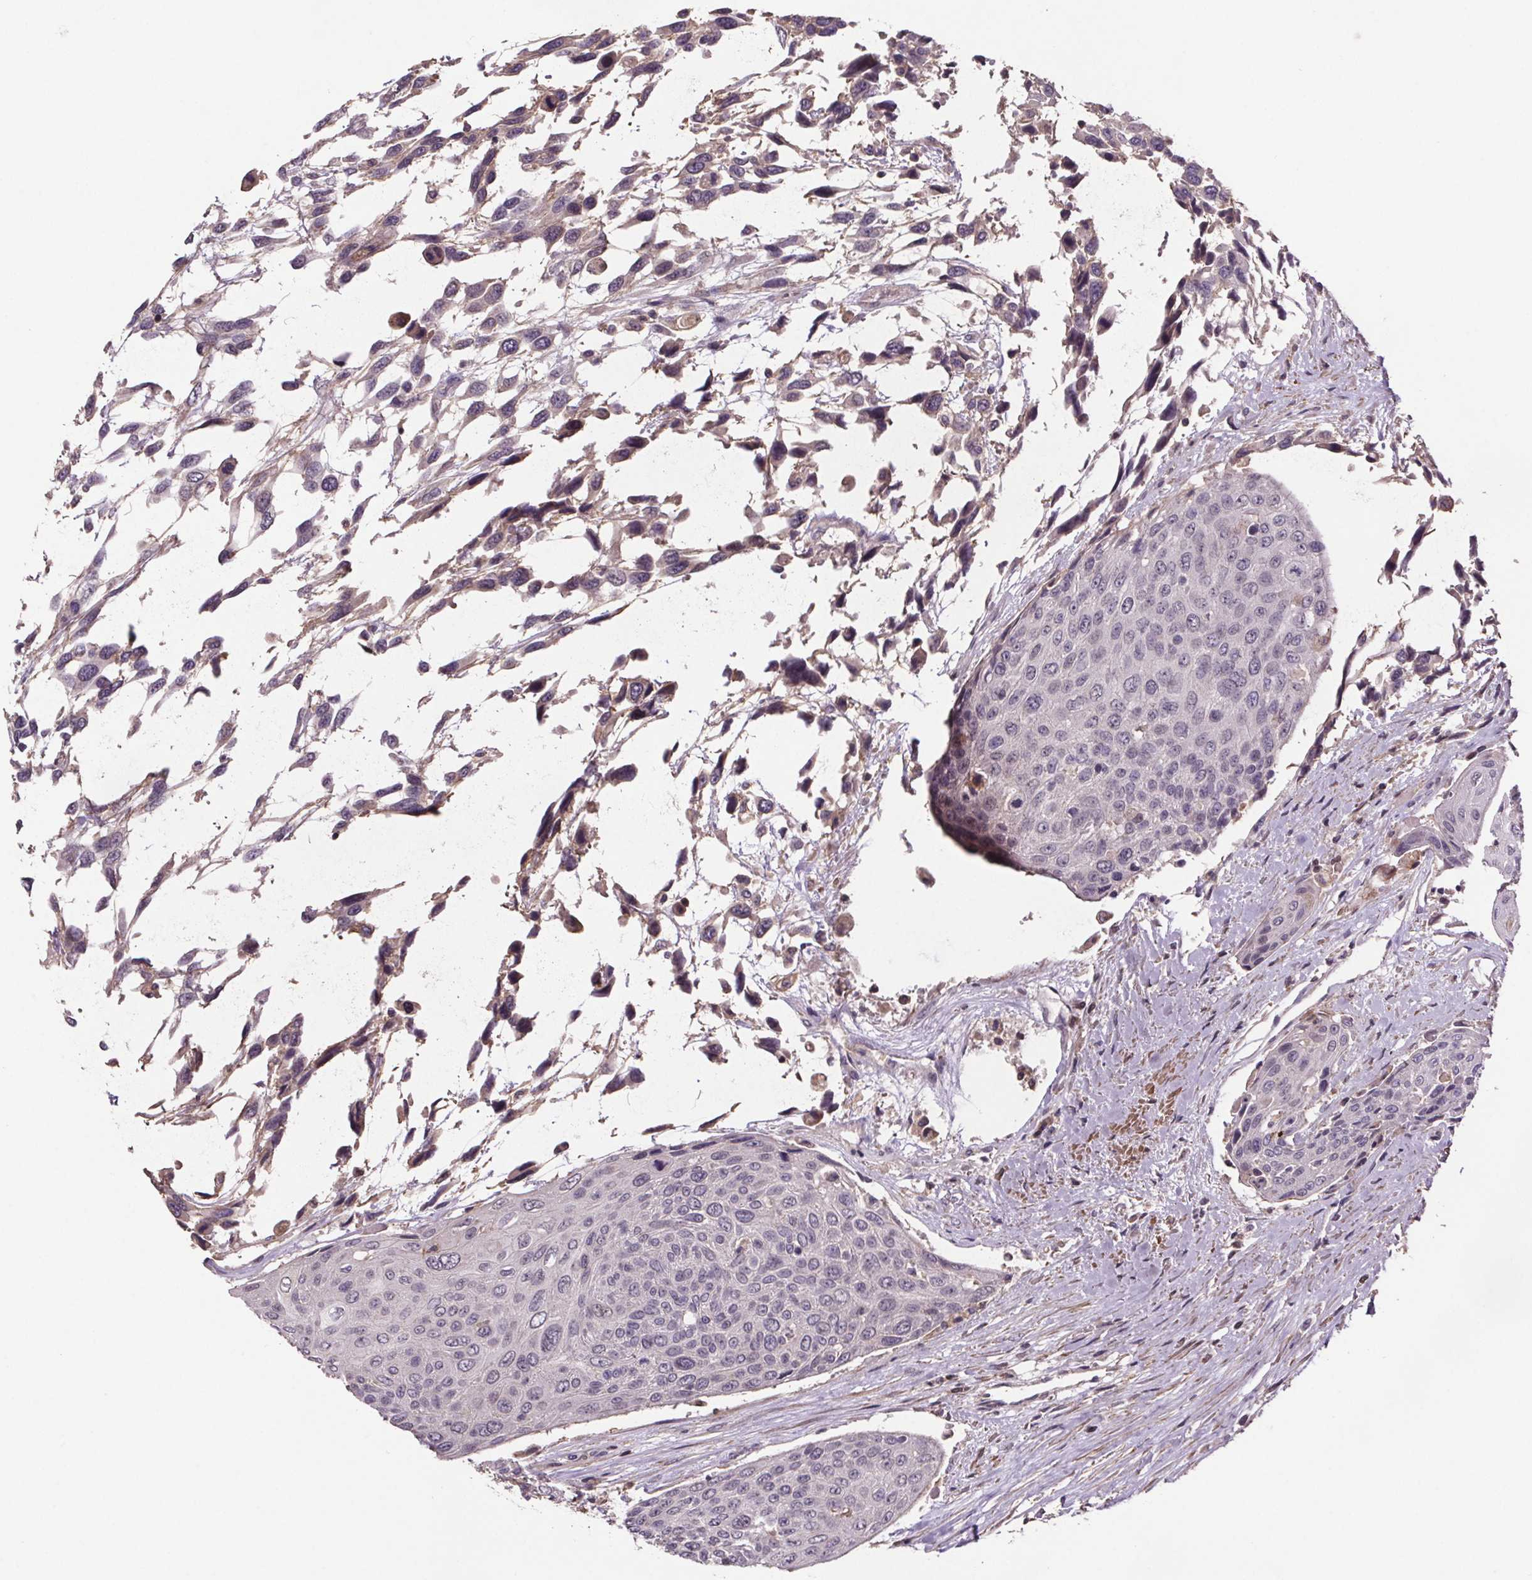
{"staining": {"intensity": "negative", "quantity": "none", "location": "none"}, "tissue": "urothelial cancer", "cell_type": "Tumor cells", "image_type": "cancer", "snomed": [{"axis": "morphology", "description": "Urothelial carcinoma, High grade"}, {"axis": "topography", "description": "Urinary bladder"}], "caption": "A photomicrograph of human urothelial cancer is negative for staining in tumor cells. (Brightfield microscopy of DAB IHC at high magnification).", "gene": "CLN3", "patient": {"sex": "female", "age": 70}}